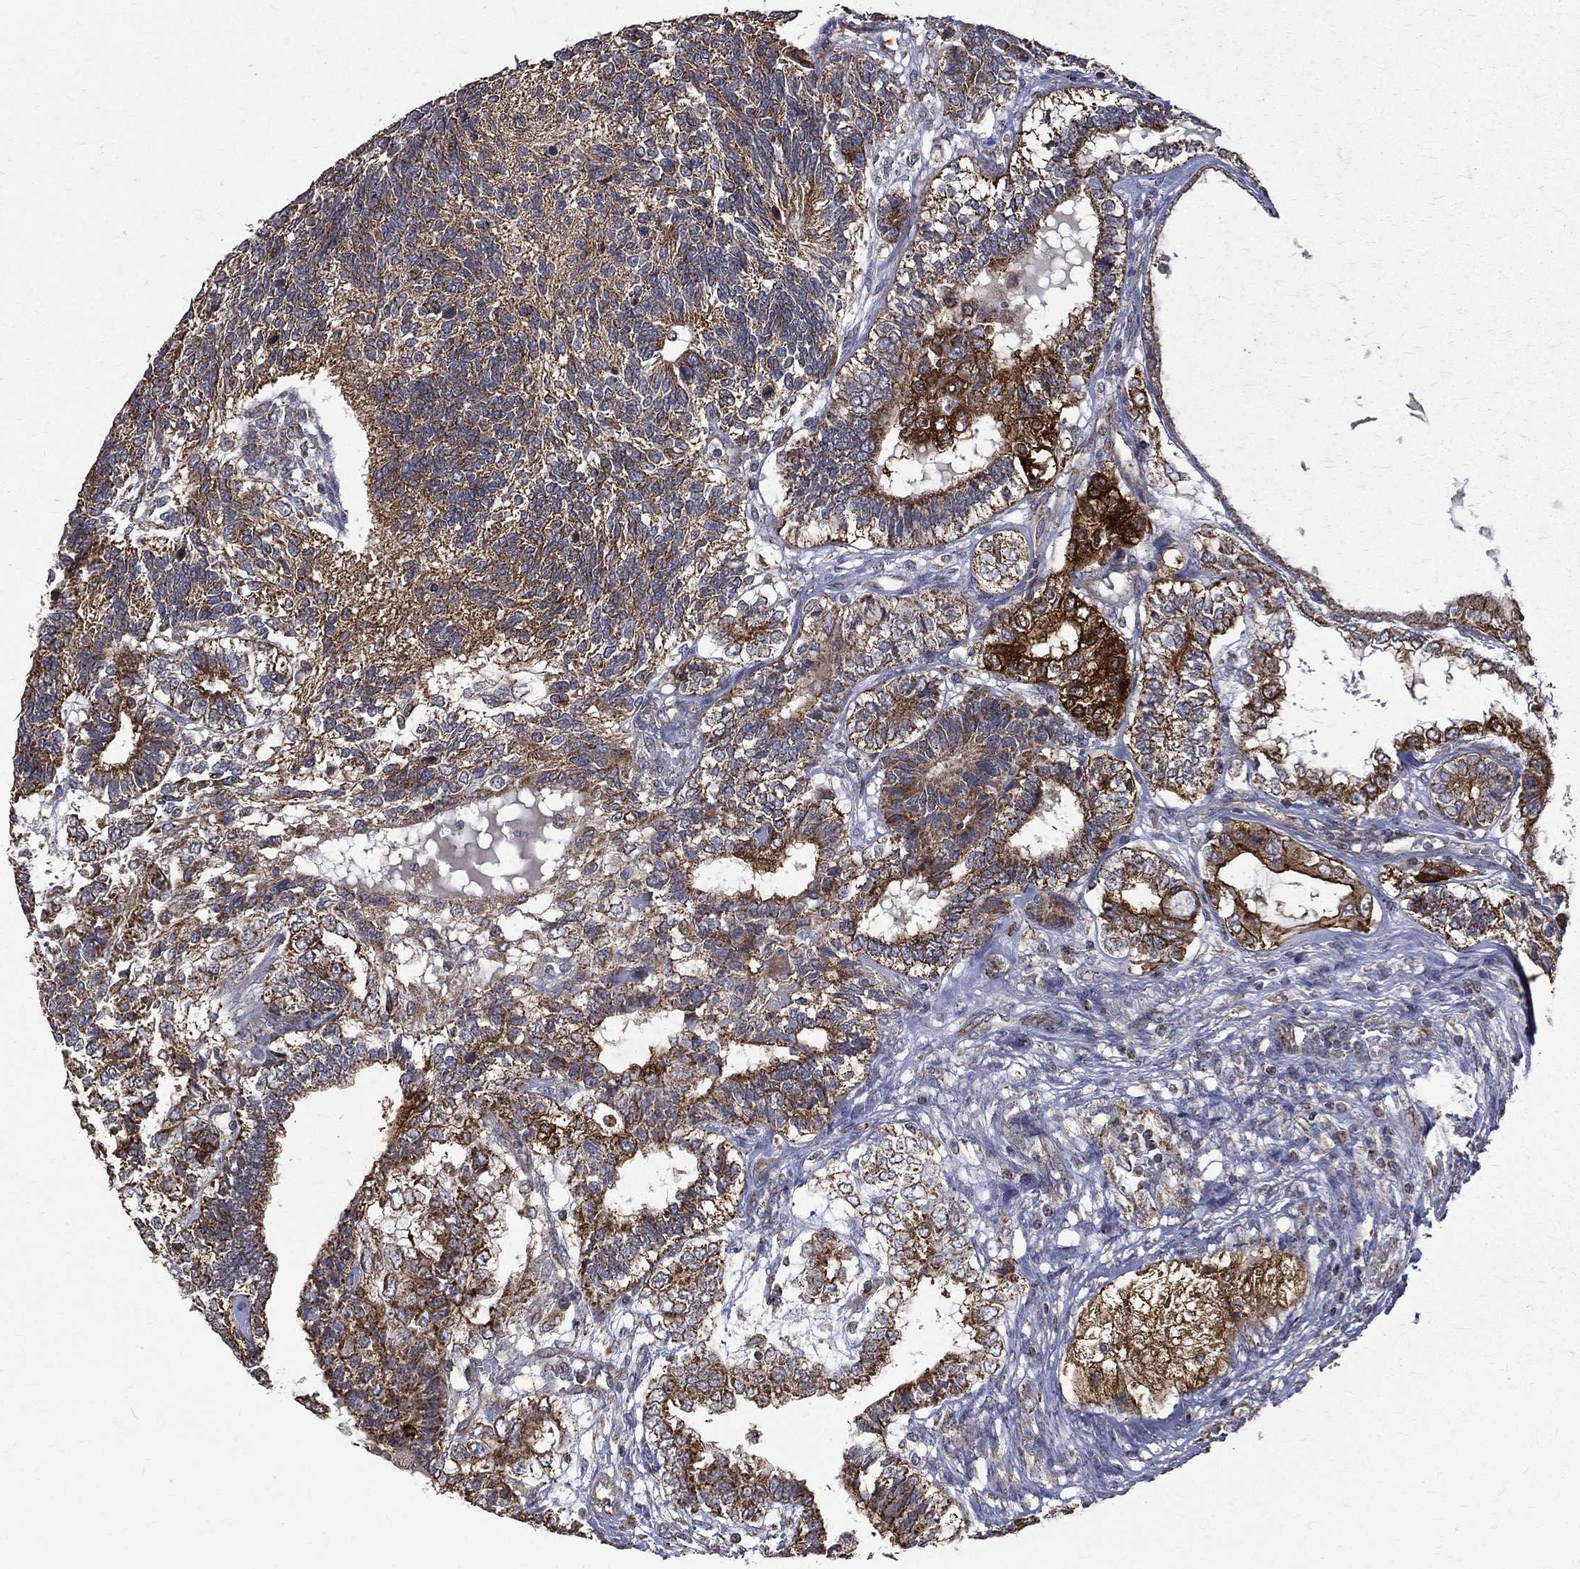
{"staining": {"intensity": "moderate", "quantity": ">75%", "location": "cytoplasmic/membranous"}, "tissue": "testis cancer", "cell_type": "Tumor cells", "image_type": "cancer", "snomed": [{"axis": "morphology", "description": "Seminoma, NOS"}, {"axis": "morphology", "description": "Carcinoma, Embryonal, NOS"}, {"axis": "topography", "description": "Testis"}], "caption": "Testis cancer stained for a protein demonstrates moderate cytoplasmic/membranous positivity in tumor cells.", "gene": "RPGR", "patient": {"sex": "male", "age": 41}}